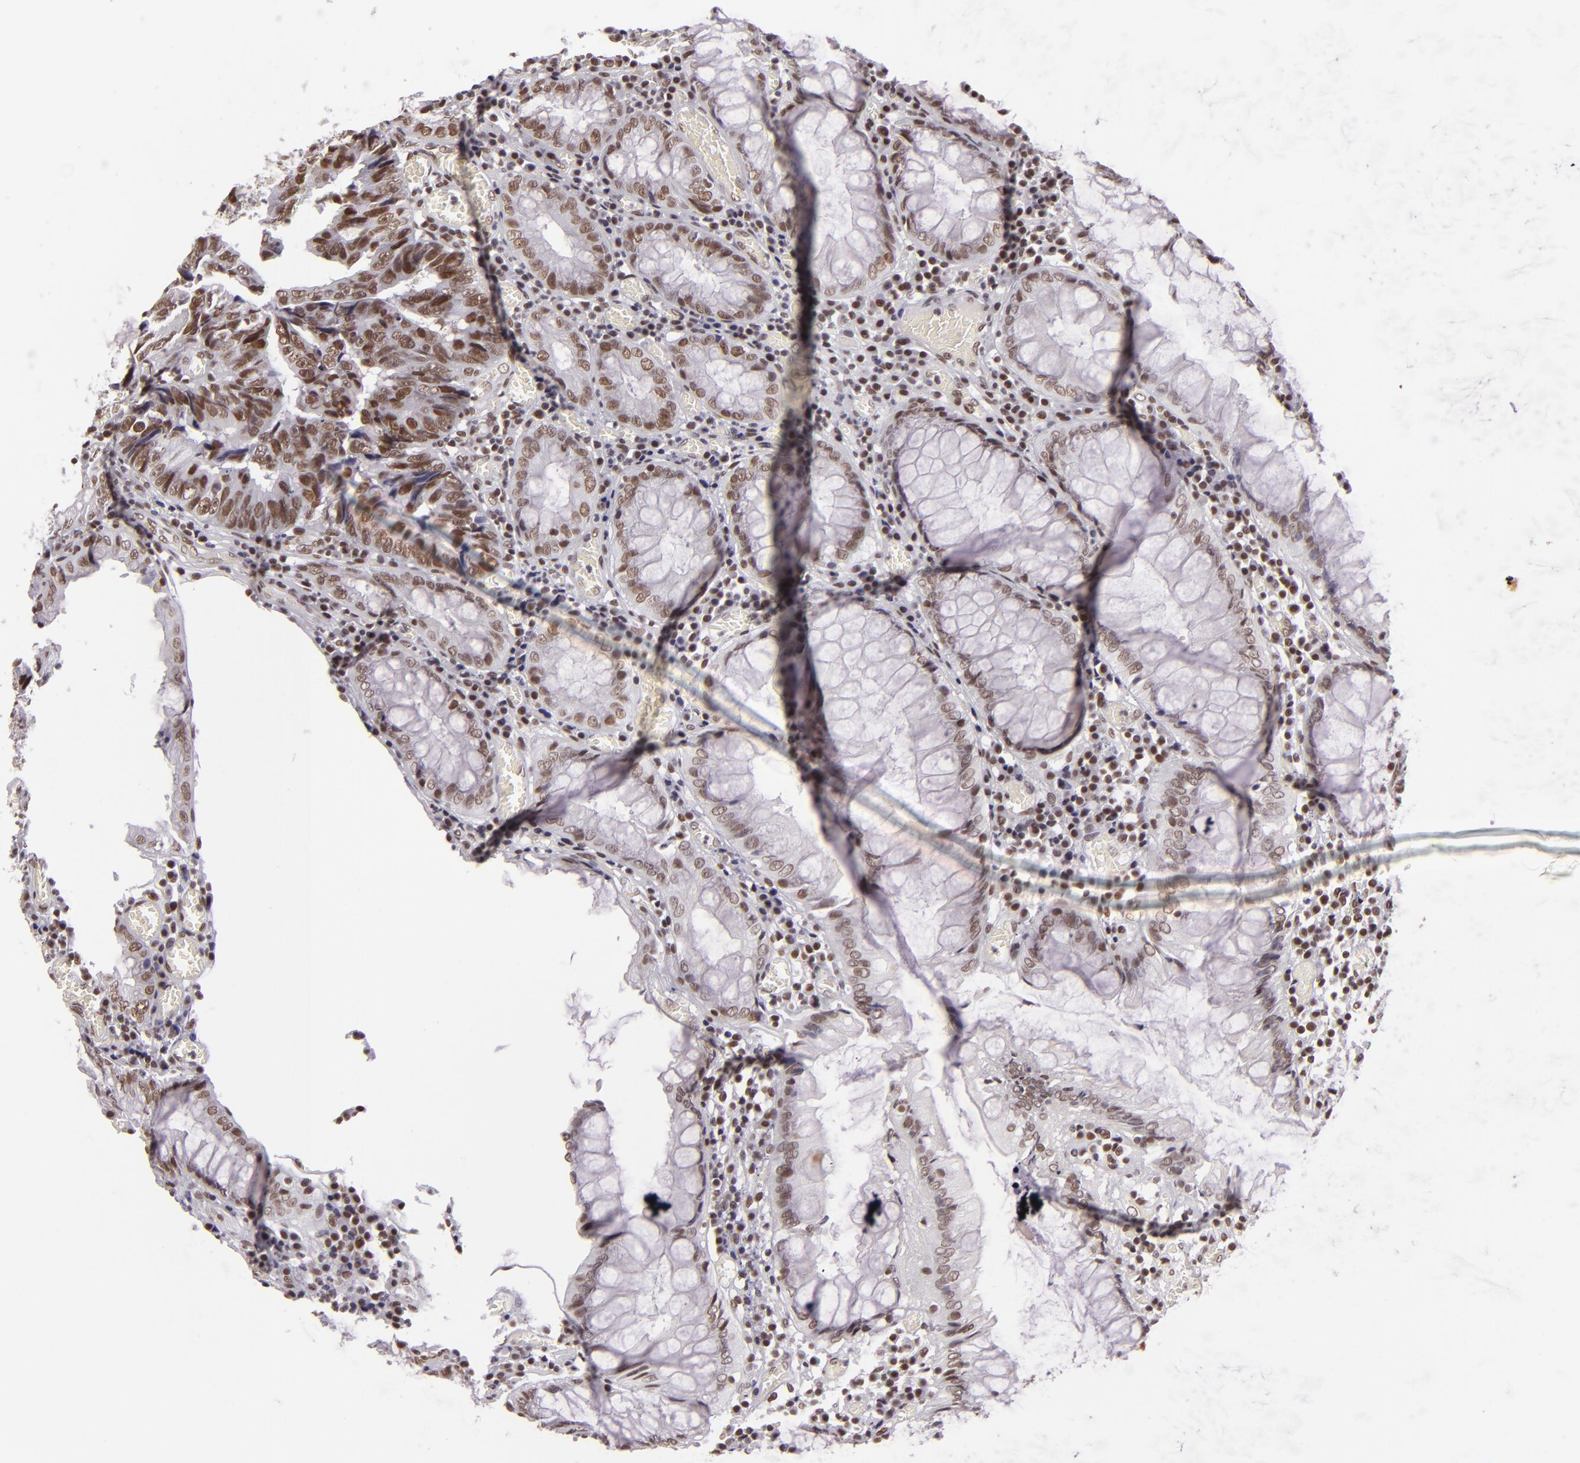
{"staining": {"intensity": "strong", "quantity": ">75%", "location": "nuclear"}, "tissue": "colorectal cancer", "cell_type": "Tumor cells", "image_type": "cancer", "snomed": [{"axis": "morphology", "description": "Adenocarcinoma, NOS"}, {"axis": "topography", "description": "Rectum"}], "caption": "DAB (3,3'-diaminobenzidine) immunohistochemical staining of human colorectal cancer (adenocarcinoma) shows strong nuclear protein positivity in about >75% of tumor cells. Using DAB (3,3'-diaminobenzidine) (brown) and hematoxylin (blue) stains, captured at high magnification using brightfield microscopy.", "gene": "BRD8", "patient": {"sex": "female", "age": 98}}